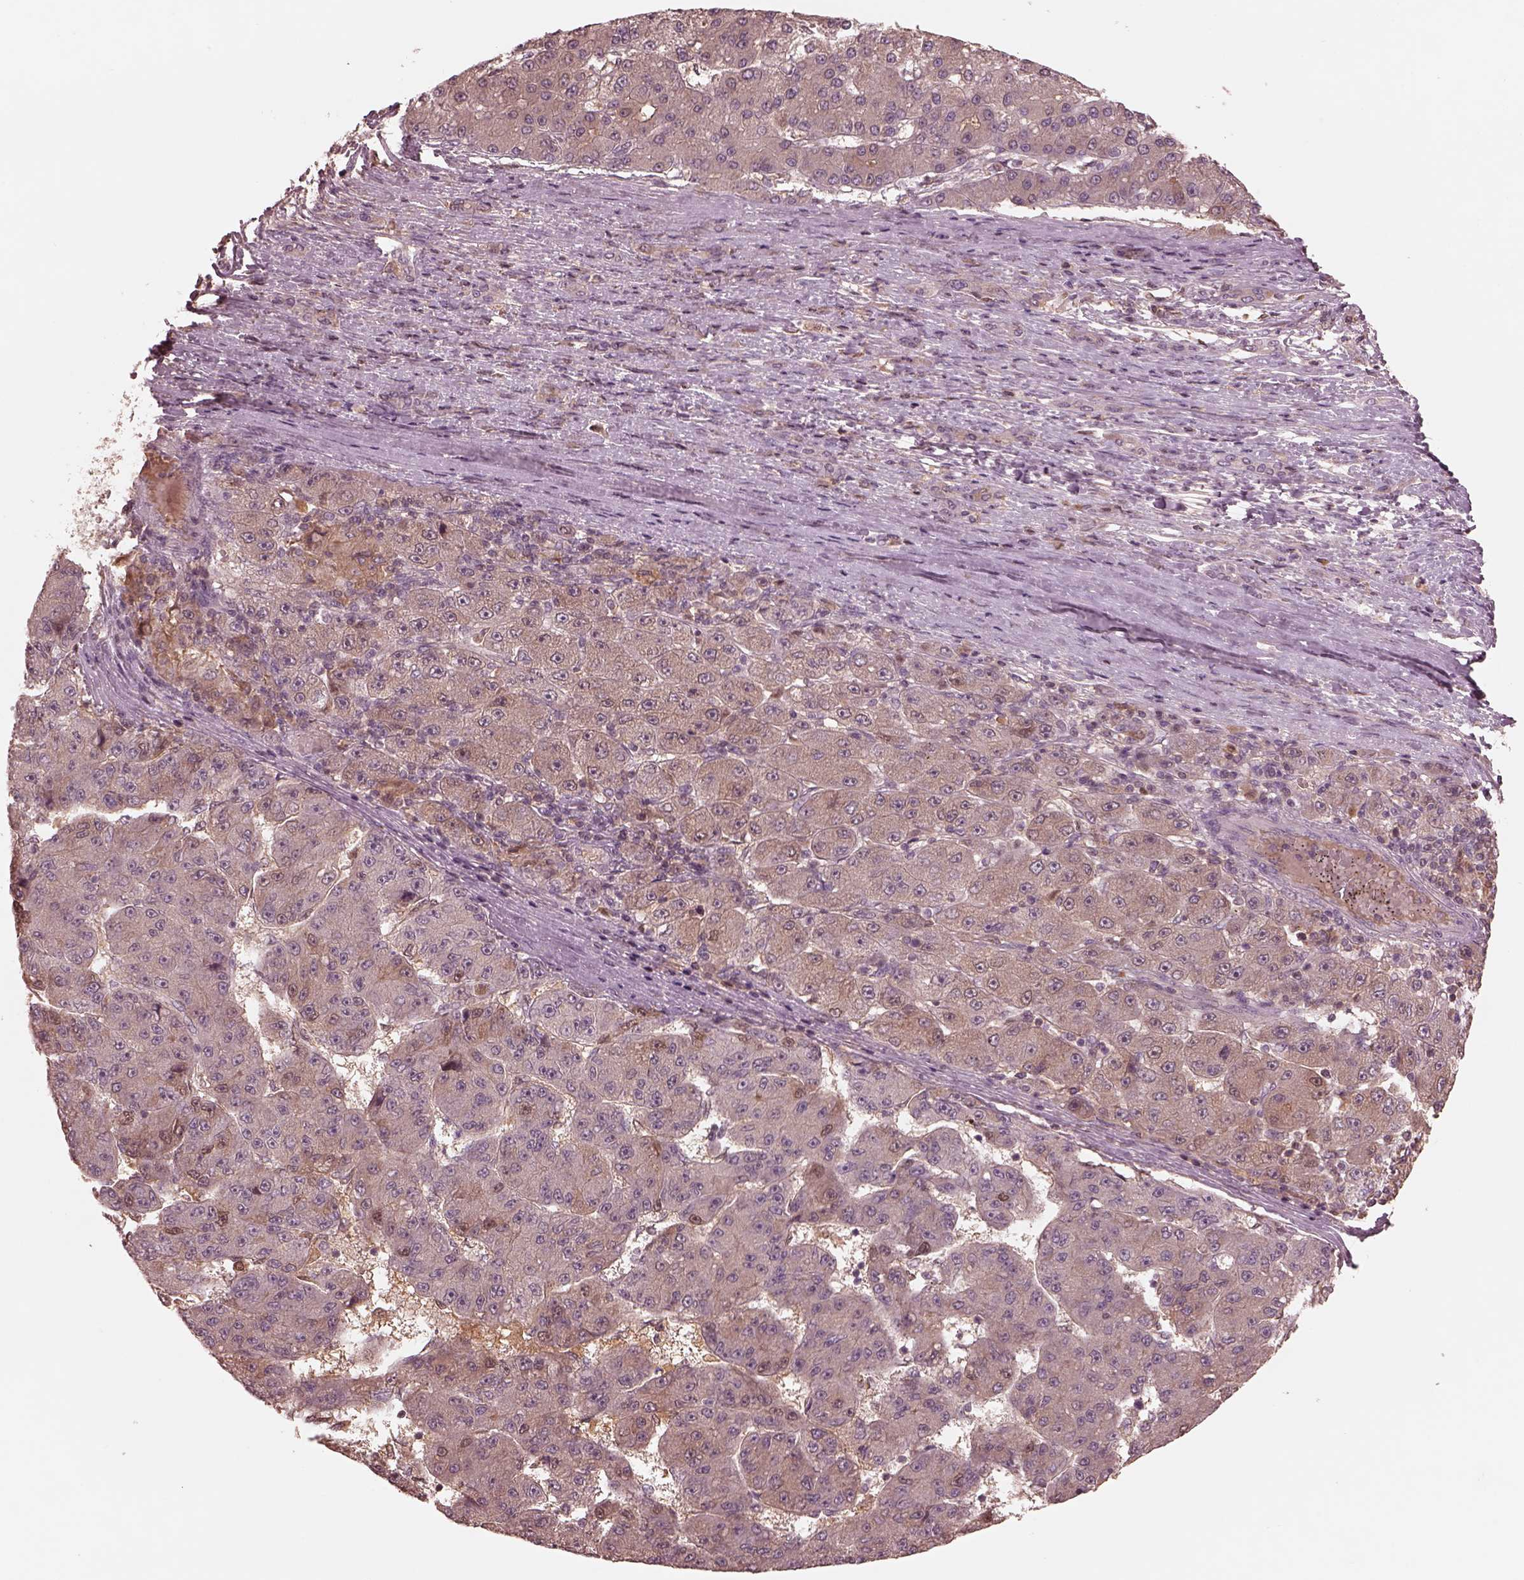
{"staining": {"intensity": "negative", "quantity": "none", "location": "none"}, "tissue": "liver cancer", "cell_type": "Tumor cells", "image_type": "cancer", "snomed": [{"axis": "morphology", "description": "Carcinoma, Hepatocellular, NOS"}, {"axis": "topography", "description": "Liver"}], "caption": "Immunohistochemical staining of human liver cancer (hepatocellular carcinoma) shows no significant expression in tumor cells. (DAB immunohistochemistry with hematoxylin counter stain).", "gene": "TF", "patient": {"sex": "male", "age": 67}}